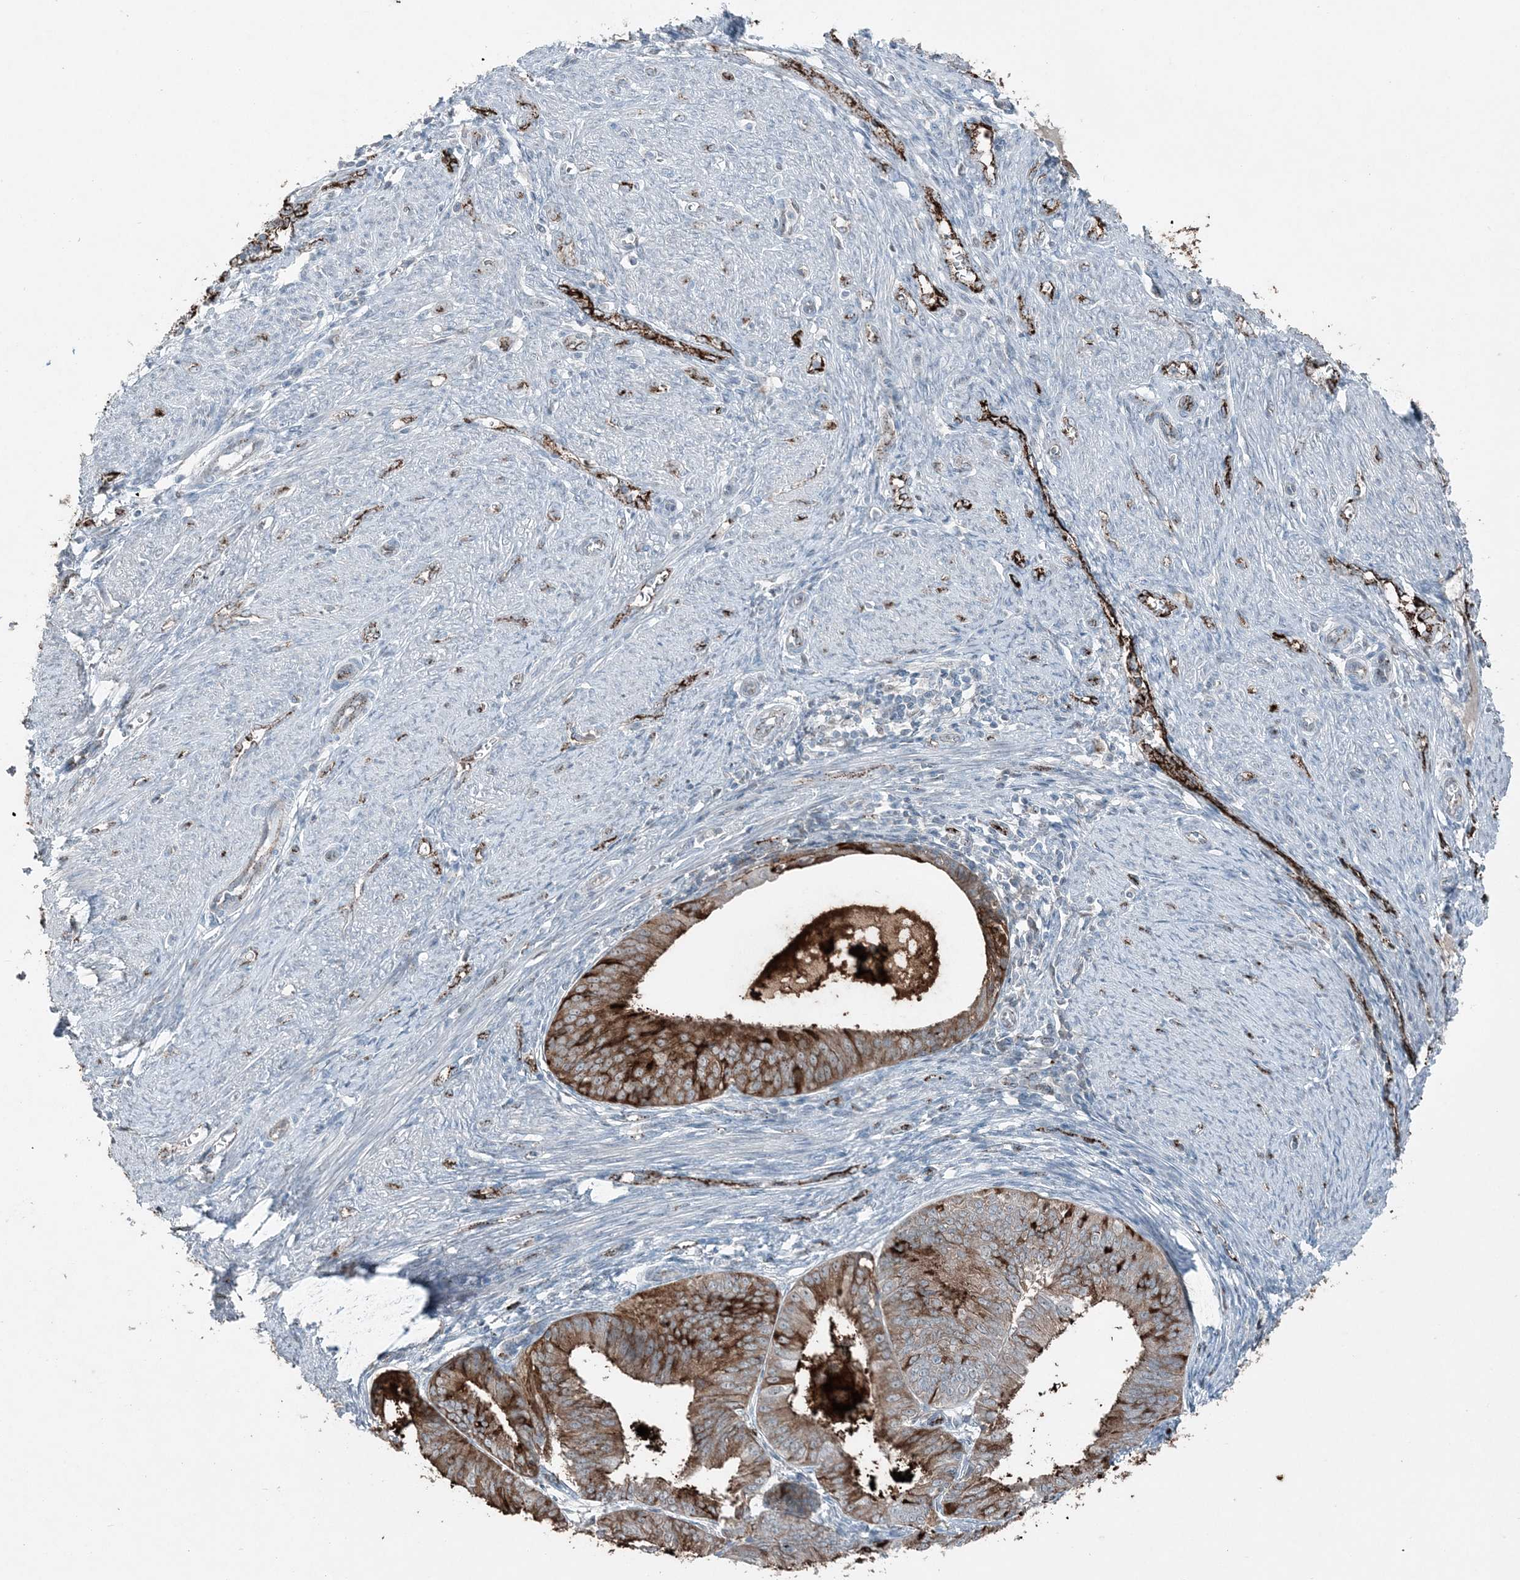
{"staining": {"intensity": "strong", "quantity": ">75%", "location": "cytoplasmic/membranous"}, "tissue": "endometrial cancer", "cell_type": "Tumor cells", "image_type": "cancer", "snomed": [{"axis": "morphology", "description": "Adenocarcinoma, NOS"}, {"axis": "topography", "description": "Endometrium"}], "caption": "This image exhibits adenocarcinoma (endometrial) stained with immunohistochemistry (IHC) to label a protein in brown. The cytoplasmic/membranous of tumor cells show strong positivity for the protein. Nuclei are counter-stained blue.", "gene": "ELOVL7", "patient": {"sex": "female", "age": 51}}